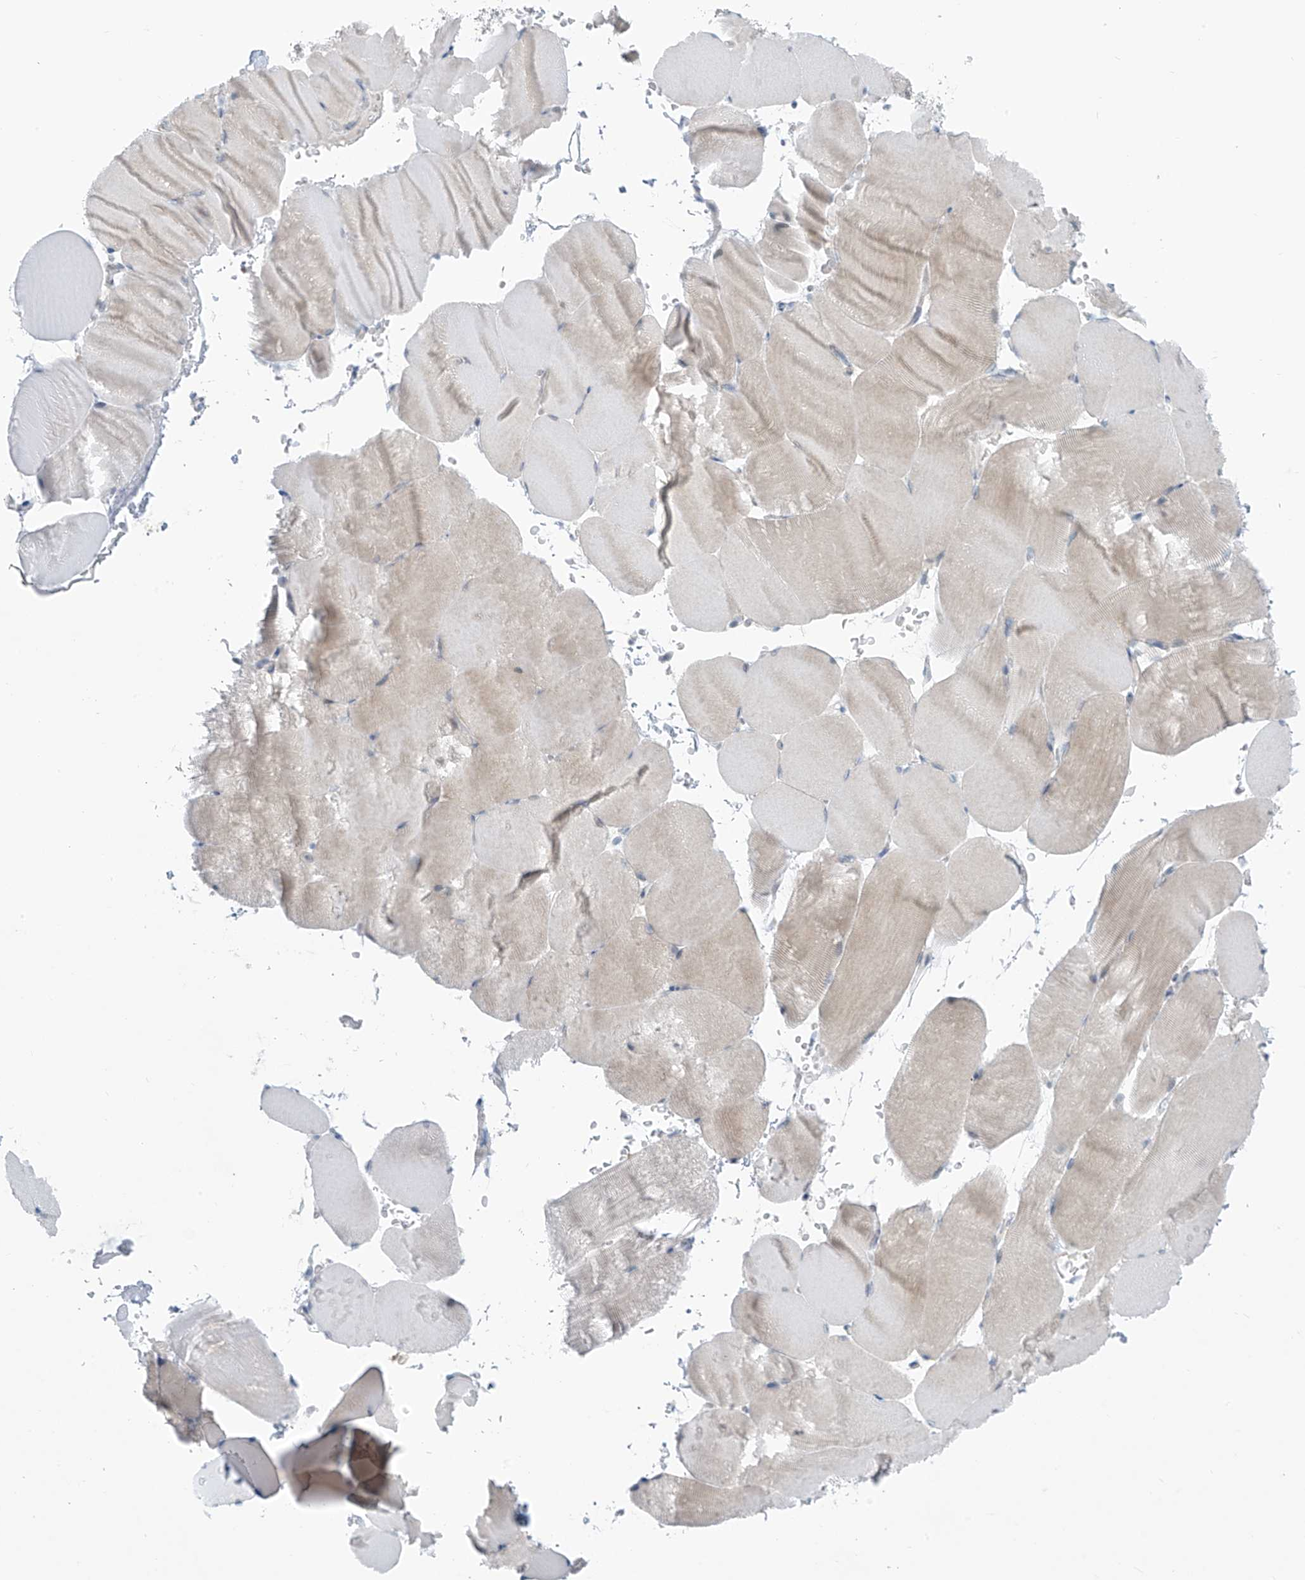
{"staining": {"intensity": "negative", "quantity": "none", "location": "none"}, "tissue": "skeletal muscle", "cell_type": "Myocytes", "image_type": "normal", "snomed": [{"axis": "morphology", "description": "Normal tissue, NOS"}, {"axis": "topography", "description": "Skeletal muscle"}, {"axis": "topography", "description": "Parathyroid gland"}], "caption": "The histopathology image demonstrates no staining of myocytes in unremarkable skeletal muscle.", "gene": "ZNF793", "patient": {"sex": "female", "age": 37}}